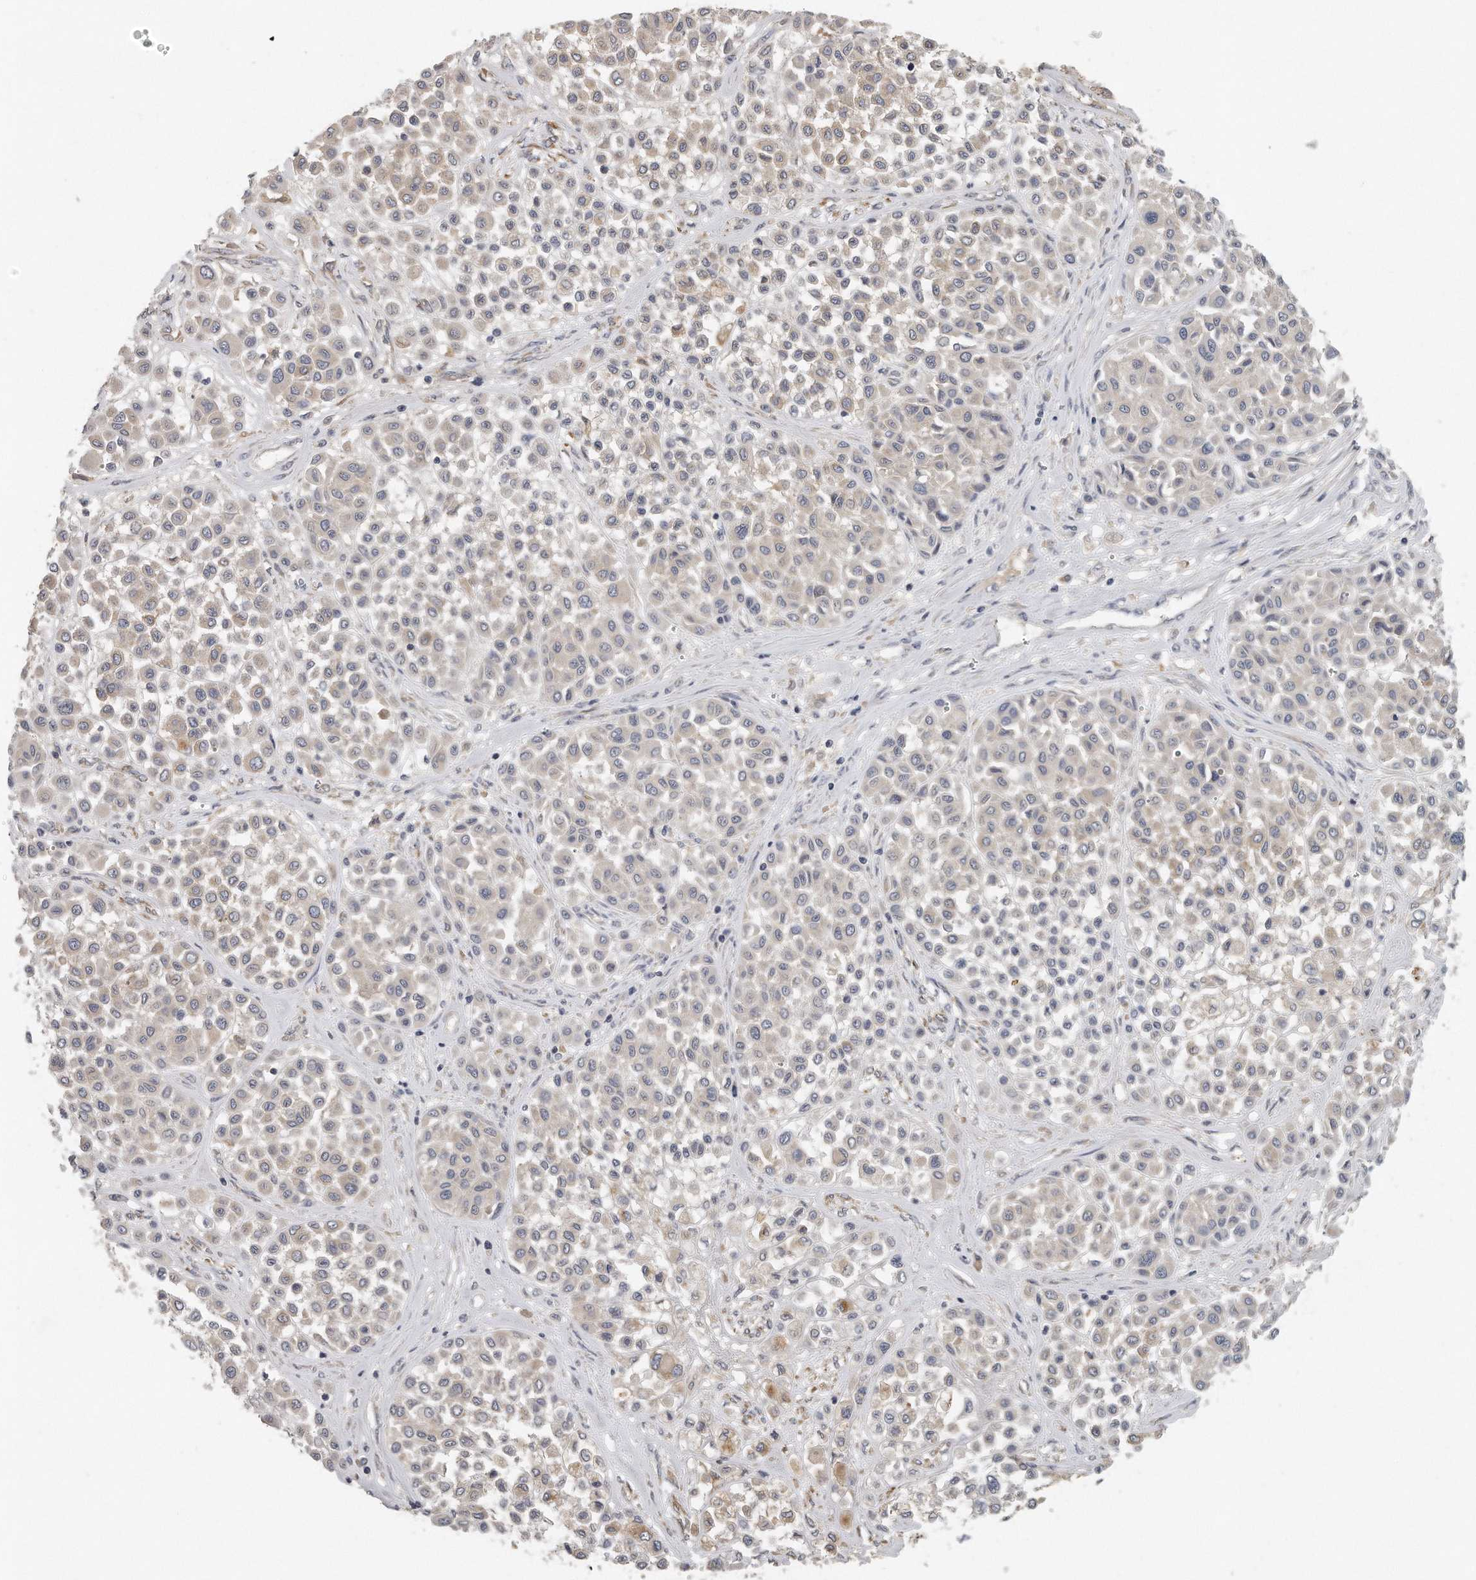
{"staining": {"intensity": "negative", "quantity": "none", "location": "none"}, "tissue": "melanoma", "cell_type": "Tumor cells", "image_type": "cancer", "snomed": [{"axis": "morphology", "description": "Malignant melanoma, Metastatic site"}, {"axis": "topography", "description": "Soft tissue"}], "caption": "Immunohistochemistry (IHC) of malignant melanoma (metastatic site) reveals no staining in tumor cells. The staining is performed using DAB brown chromogen with nuclei counter-stained in using hematoxylin.", "gene": "TRAPPC14", "patient": {"sex": "male", "age": 41}}